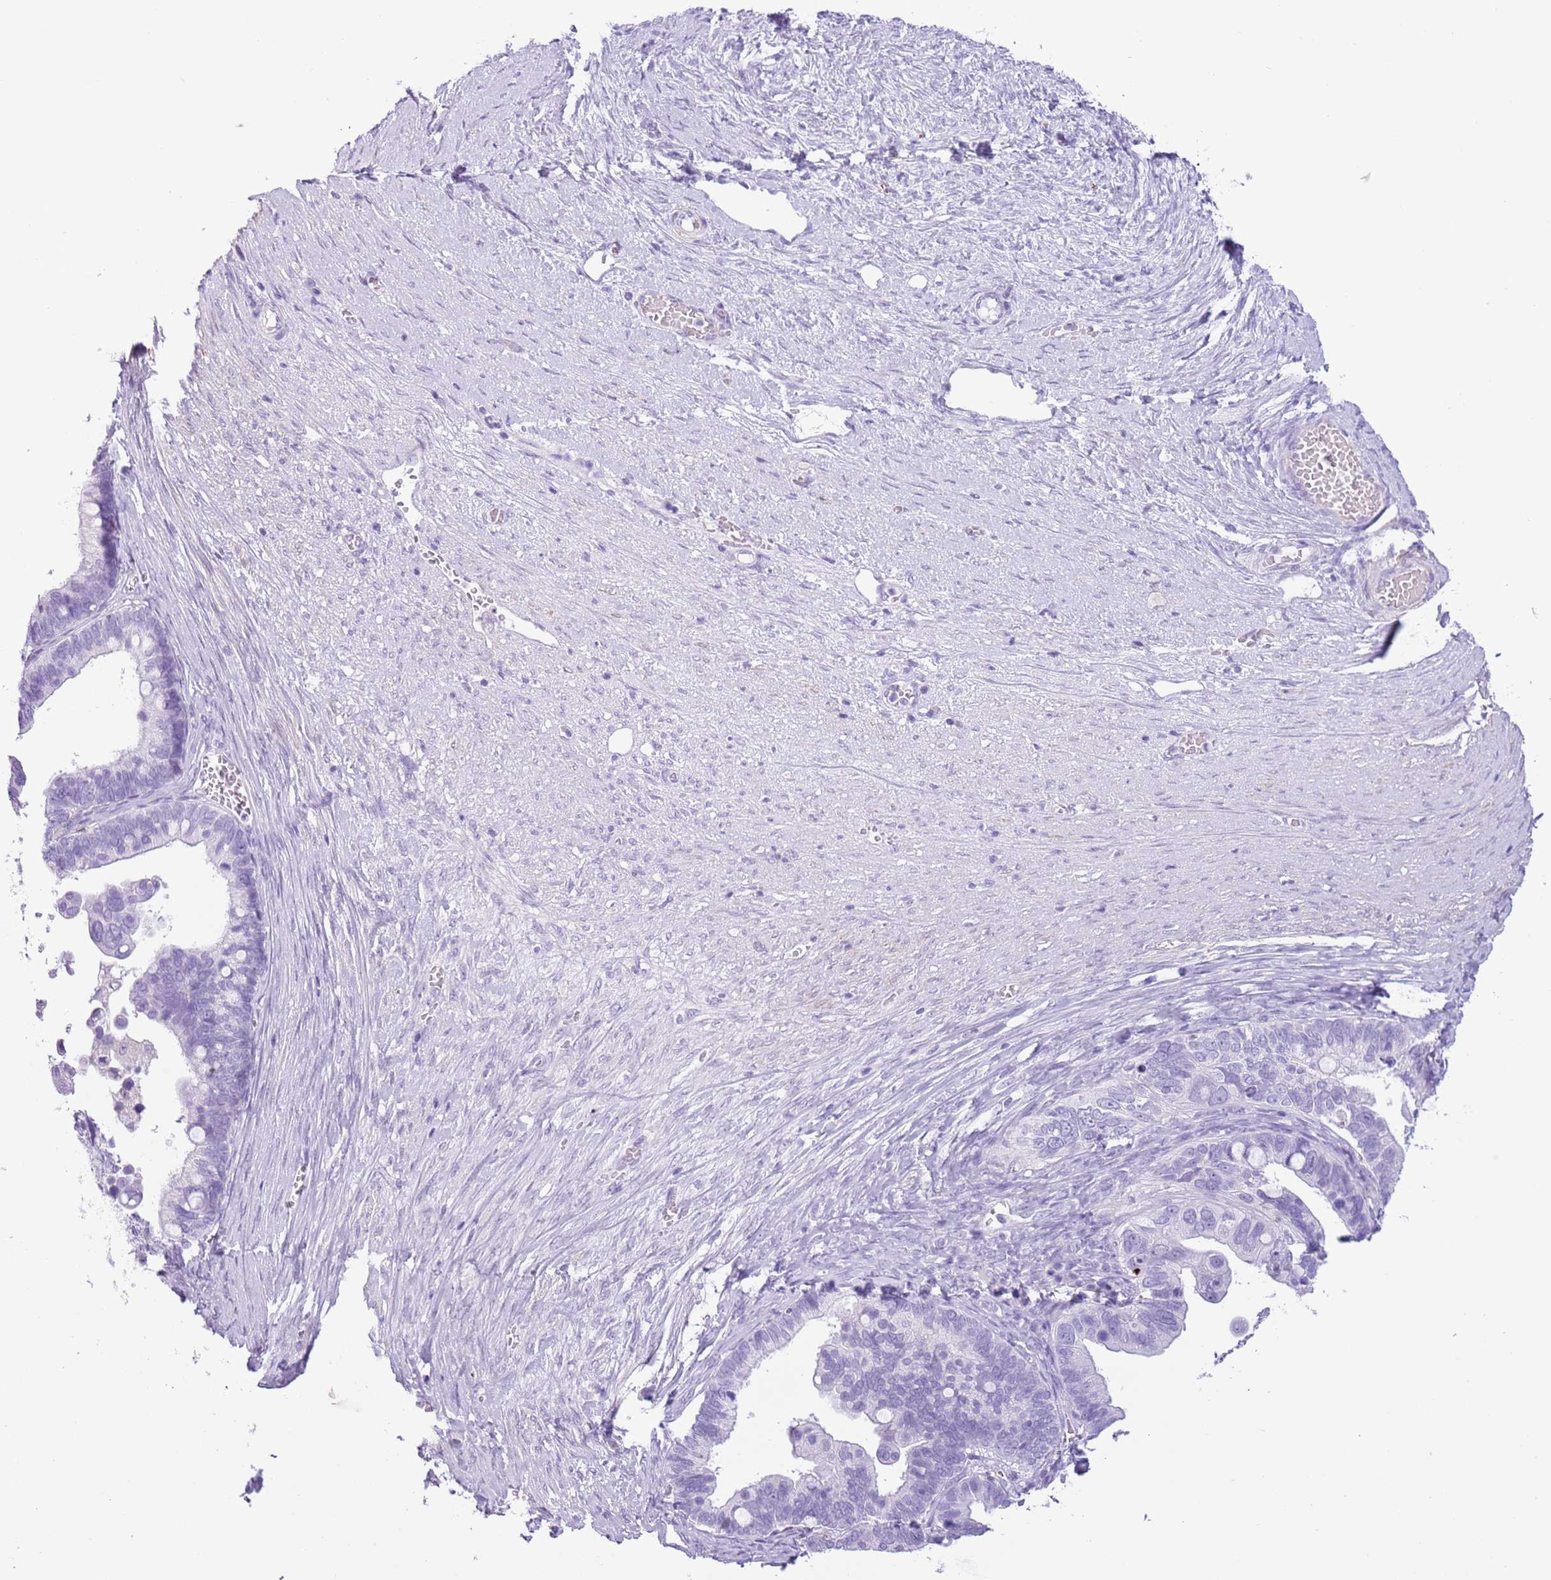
{"staining": {"intensity": "negative", "quantity": "none", "location": "none"}, "tissue": "ovarian cancer", "cell_type": "Tumor cells", "image_type": "cancer", "snomed": [{"axis": "morphology", "description": "Cystadenocarcinoma, serous, NOS"}, {"axis": "topography", "description": "Ovary"}], "caption": "A high-resolution photomicrograph shows immunohistochemistry staining of ovarian serous cystadenocarcinoma, which demonstrates no significant staining in tumor cells. Nuclei are stained in blue.", "gene": "SLC7A14", "patient": {"sex": "female", "age": 56}}